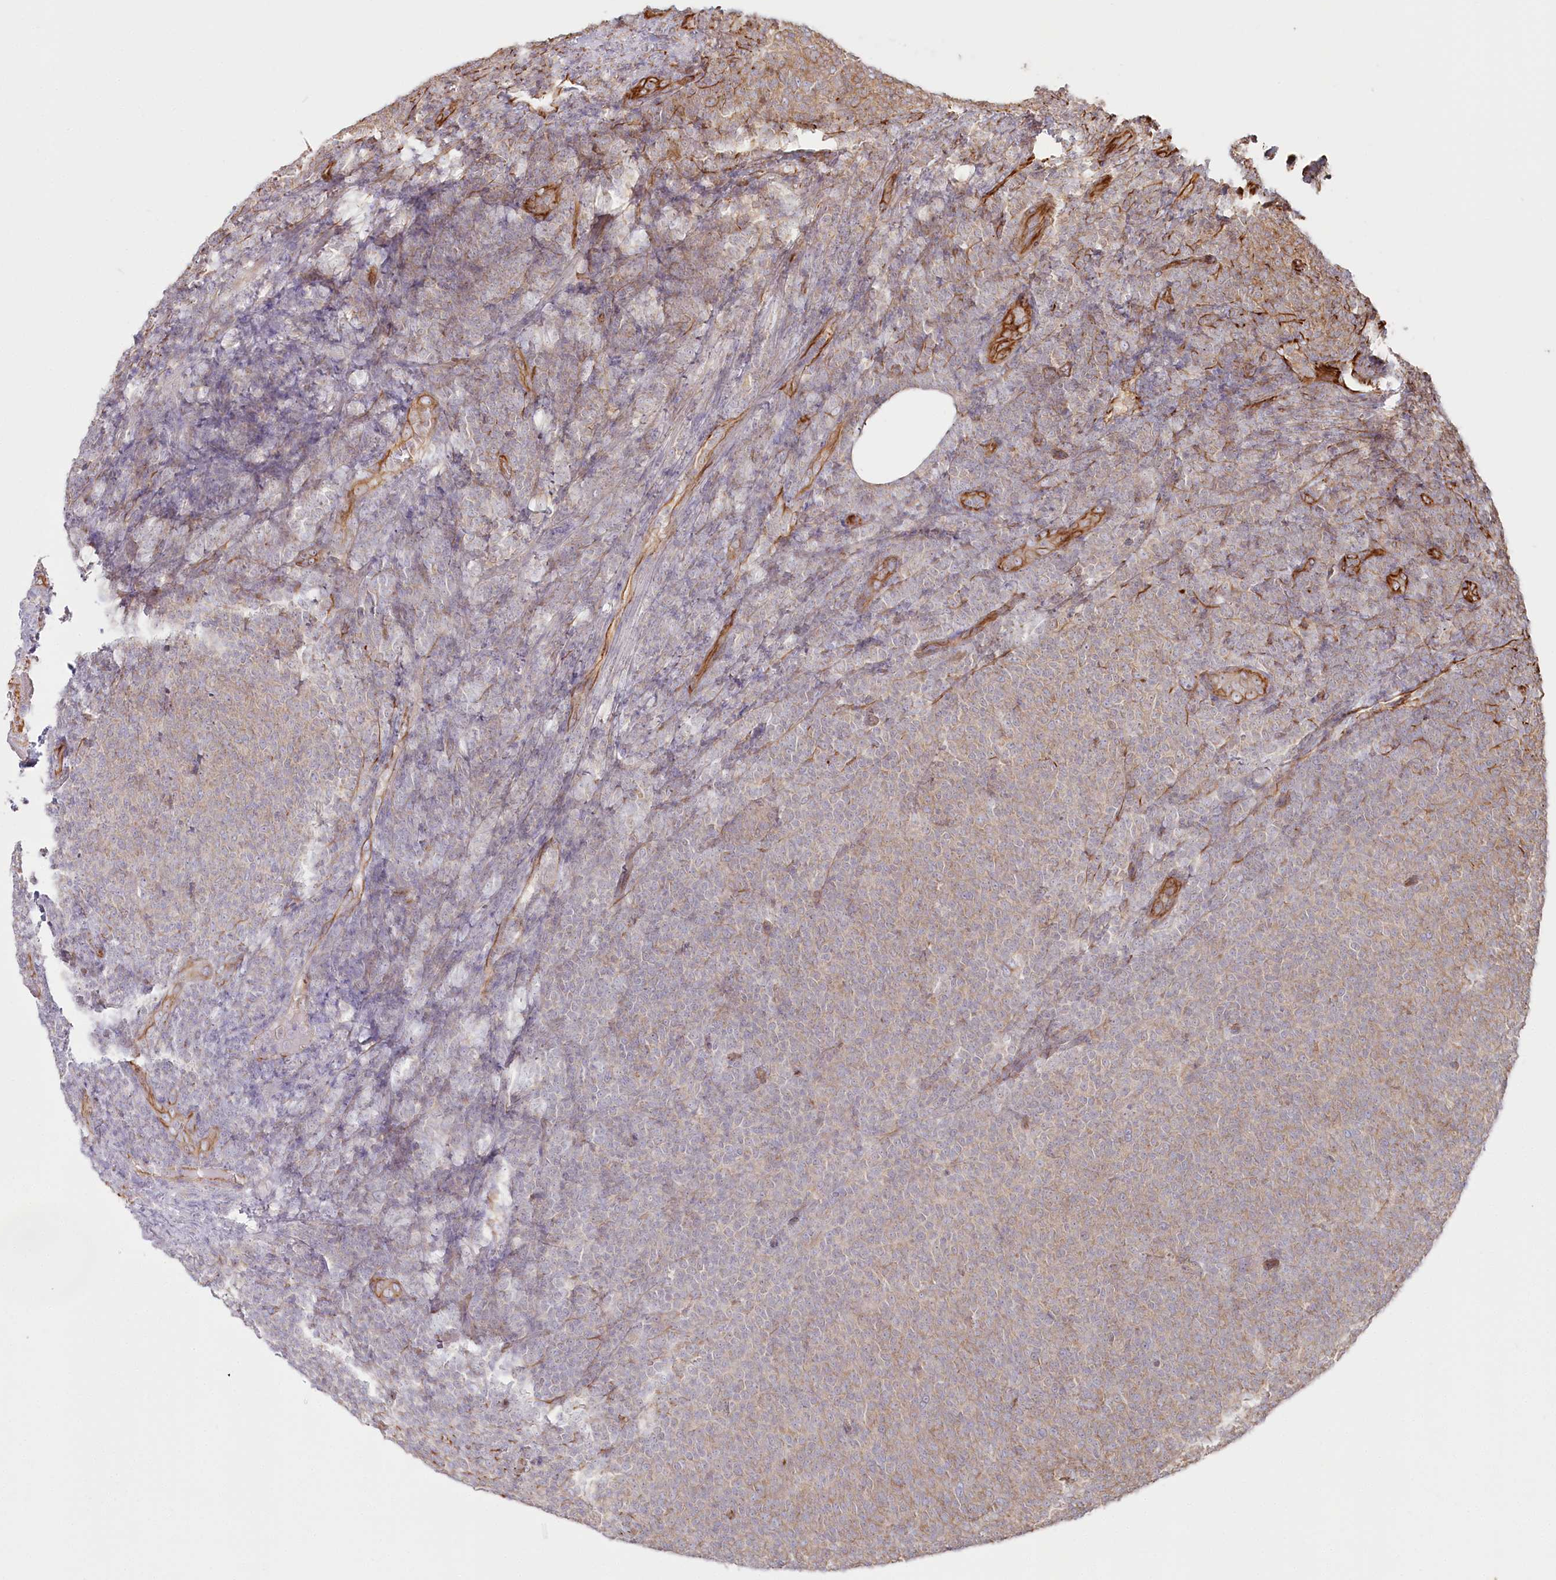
{"staining": {"intensity": "weak", "quantity": "<25%", "location": "cytoplasmic/membranous"}, "tissue": "lymphoma", "cell_type": "Tumor cells", "image_type": "cancer", "snomed": [{"axis": "morphology", "description": "Malignant lymphoma, non-Hodgkin's type, Low grade"}, {"axis": "topography", "description": "Lymph node"}], "caption": "Tumor cells show no significant protein positivity in low-grade malignant lymphoma, non-Hodgkin's type.", "gene": "TTC1", "patient": {"sex": "male", "age": 66}}